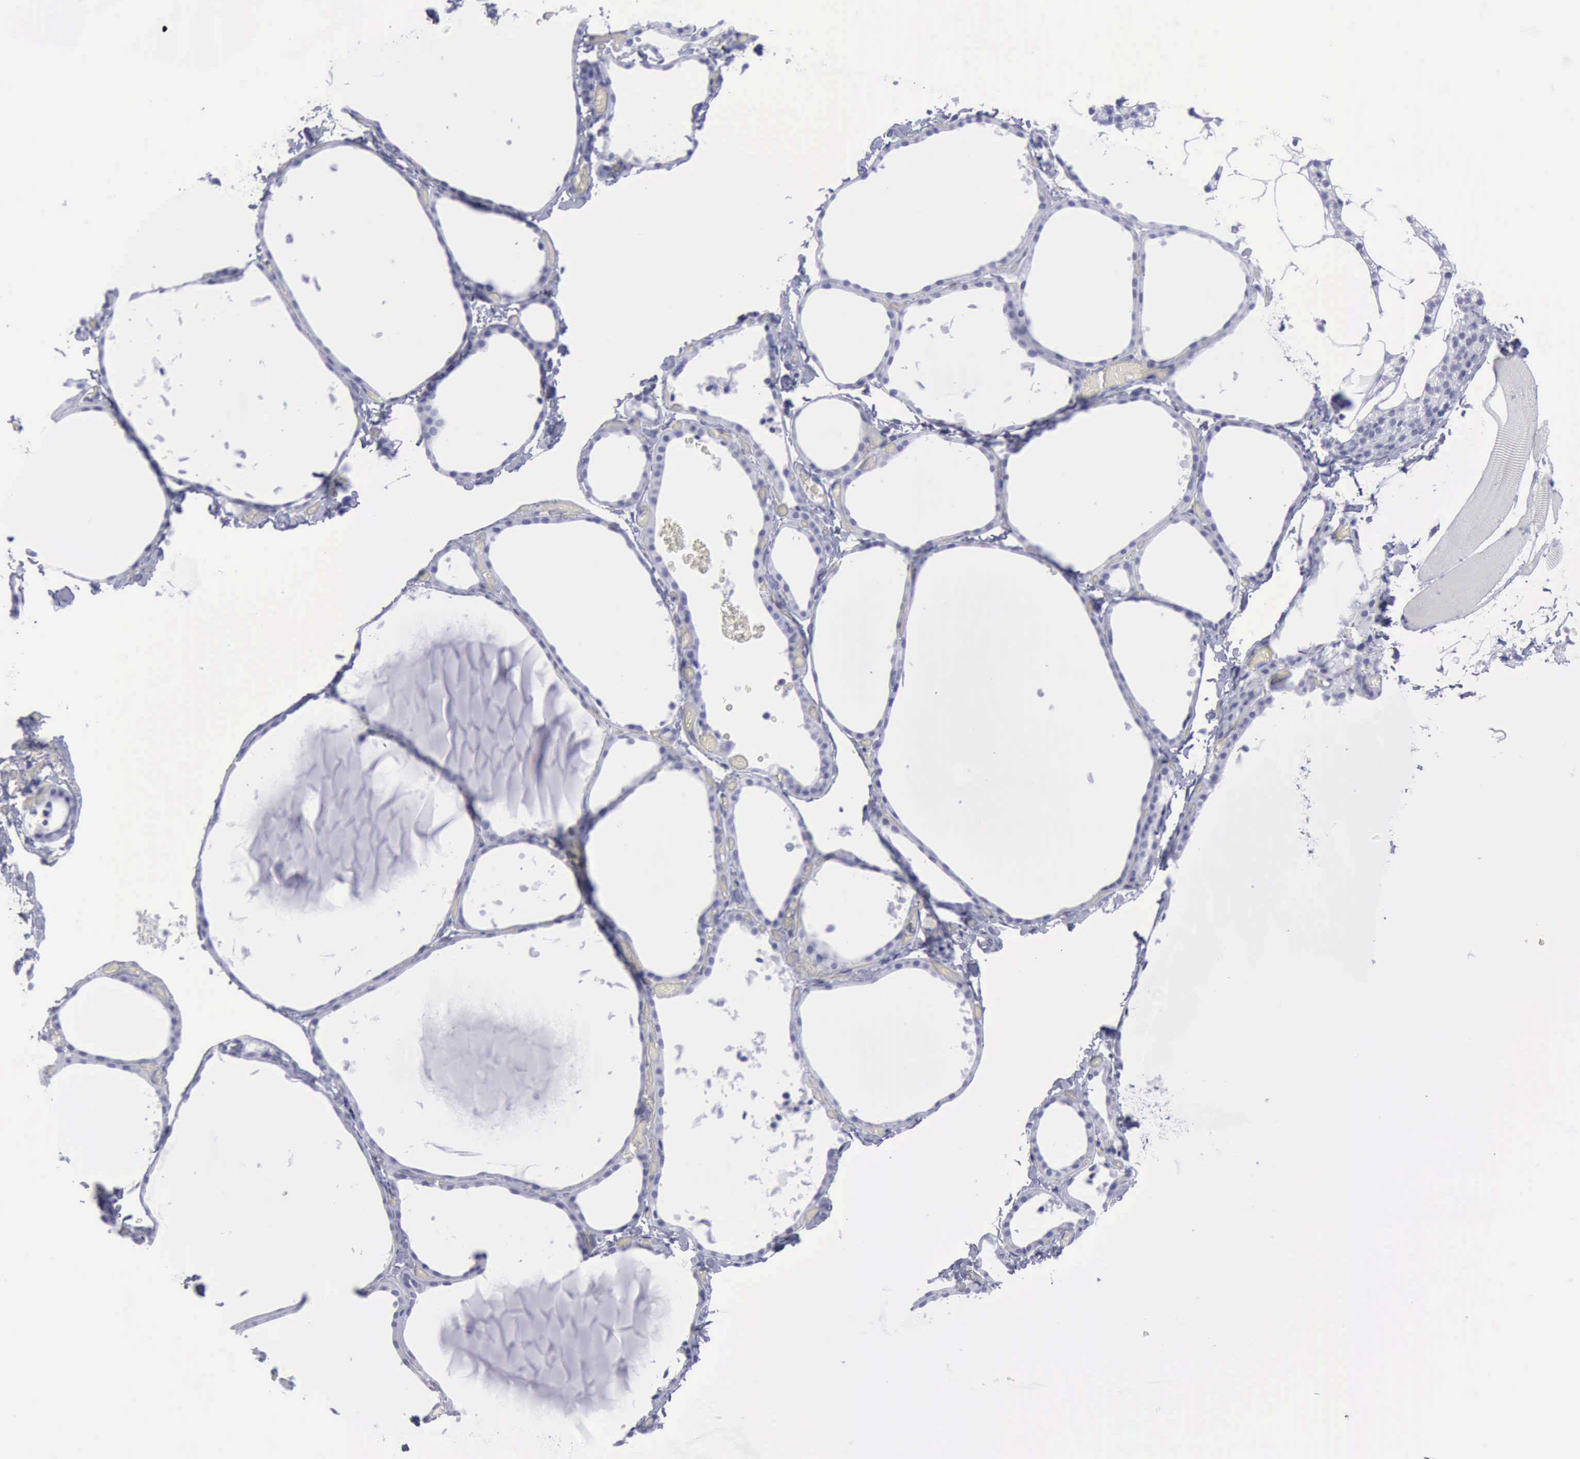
{"staining": {"intensity": "negative", "quantity": "none", "location": "none"}, "tissue": "thyroid gland", "cell_type": "Glandular cells", "image_type": "normal", "snomed": [{"axis": "morphology", "description": "Normal tissue, NOS"}, {"axis": "topography", "description": "Thyroid gland"}], "caption": "Glandular cells show no significant protein positivity in benign thyroid gland. (Immunohistochemistry (ihc), brightfield microscopy, high magnification).", "gene": "KRT13", "patient": {"sex": "female", "age": 22}}